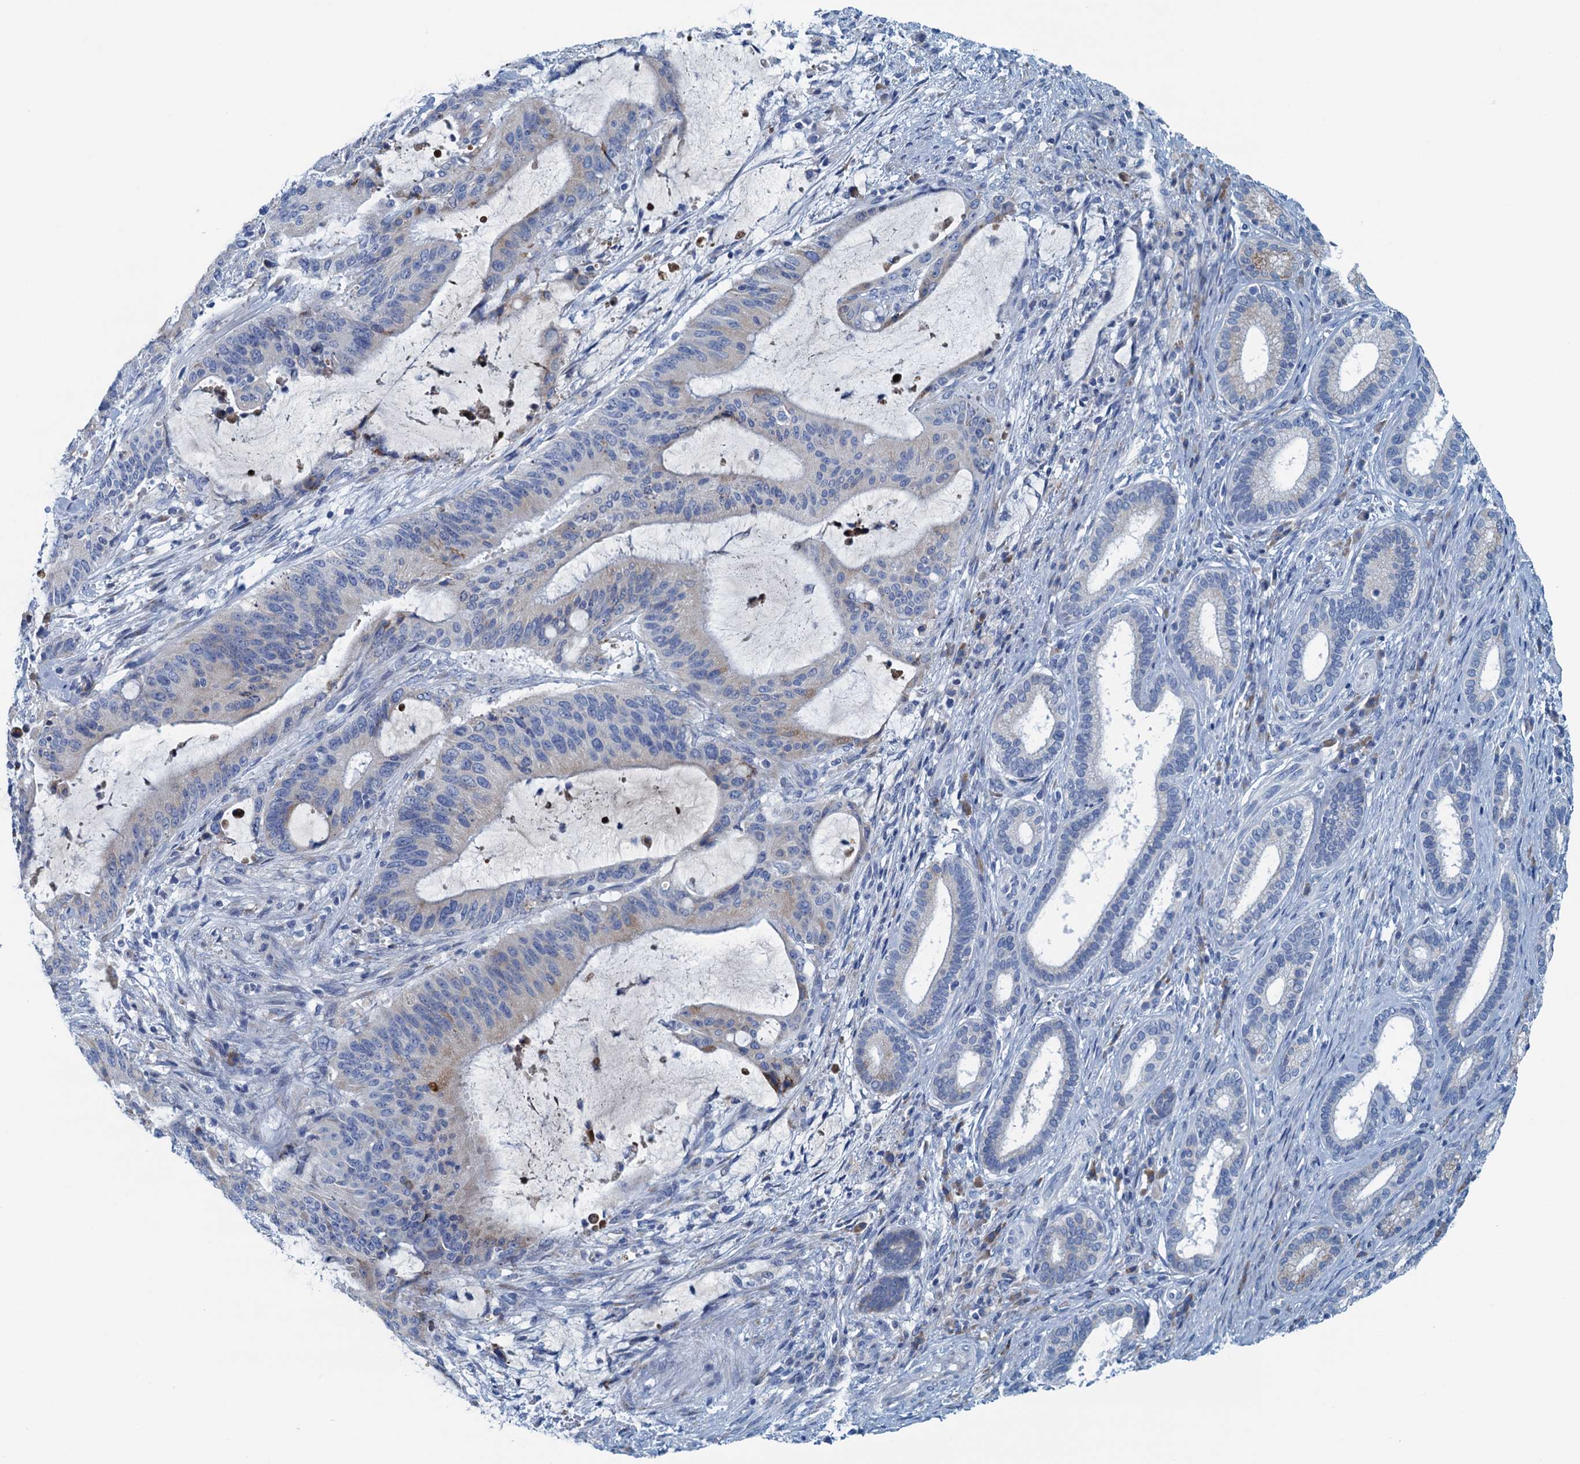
{"staining": {"intensity": "negative", "quantity": "none", "location": "none"}, "tissue": "liver cancer", "cell_type": "Tumor cells", "image_type": "cancer", "snomed": [{"axis": "morphology", "description": "Normal tissue, NOS"}, {"axis": "morphology", "description": "Cholangiocarcinoma"}, {"axis": "topography", "description": "Liver"}, {"axis": "topography", "description": "Peripheral nerve tissue"}], "caption": "High power microscopy image of an immunohistochemistry micrograph of liver cancer, revealing no significant expression in tumor cells. The staining was performed using DAB (3,3'-diaminobenzidine) to visualize the protein expression in brown, while the nuclei were stained in blue with hematoxylin (Magnification: 20x).", "gene": "C10orf88", "patient": {"sex": "female", "age": 73}}